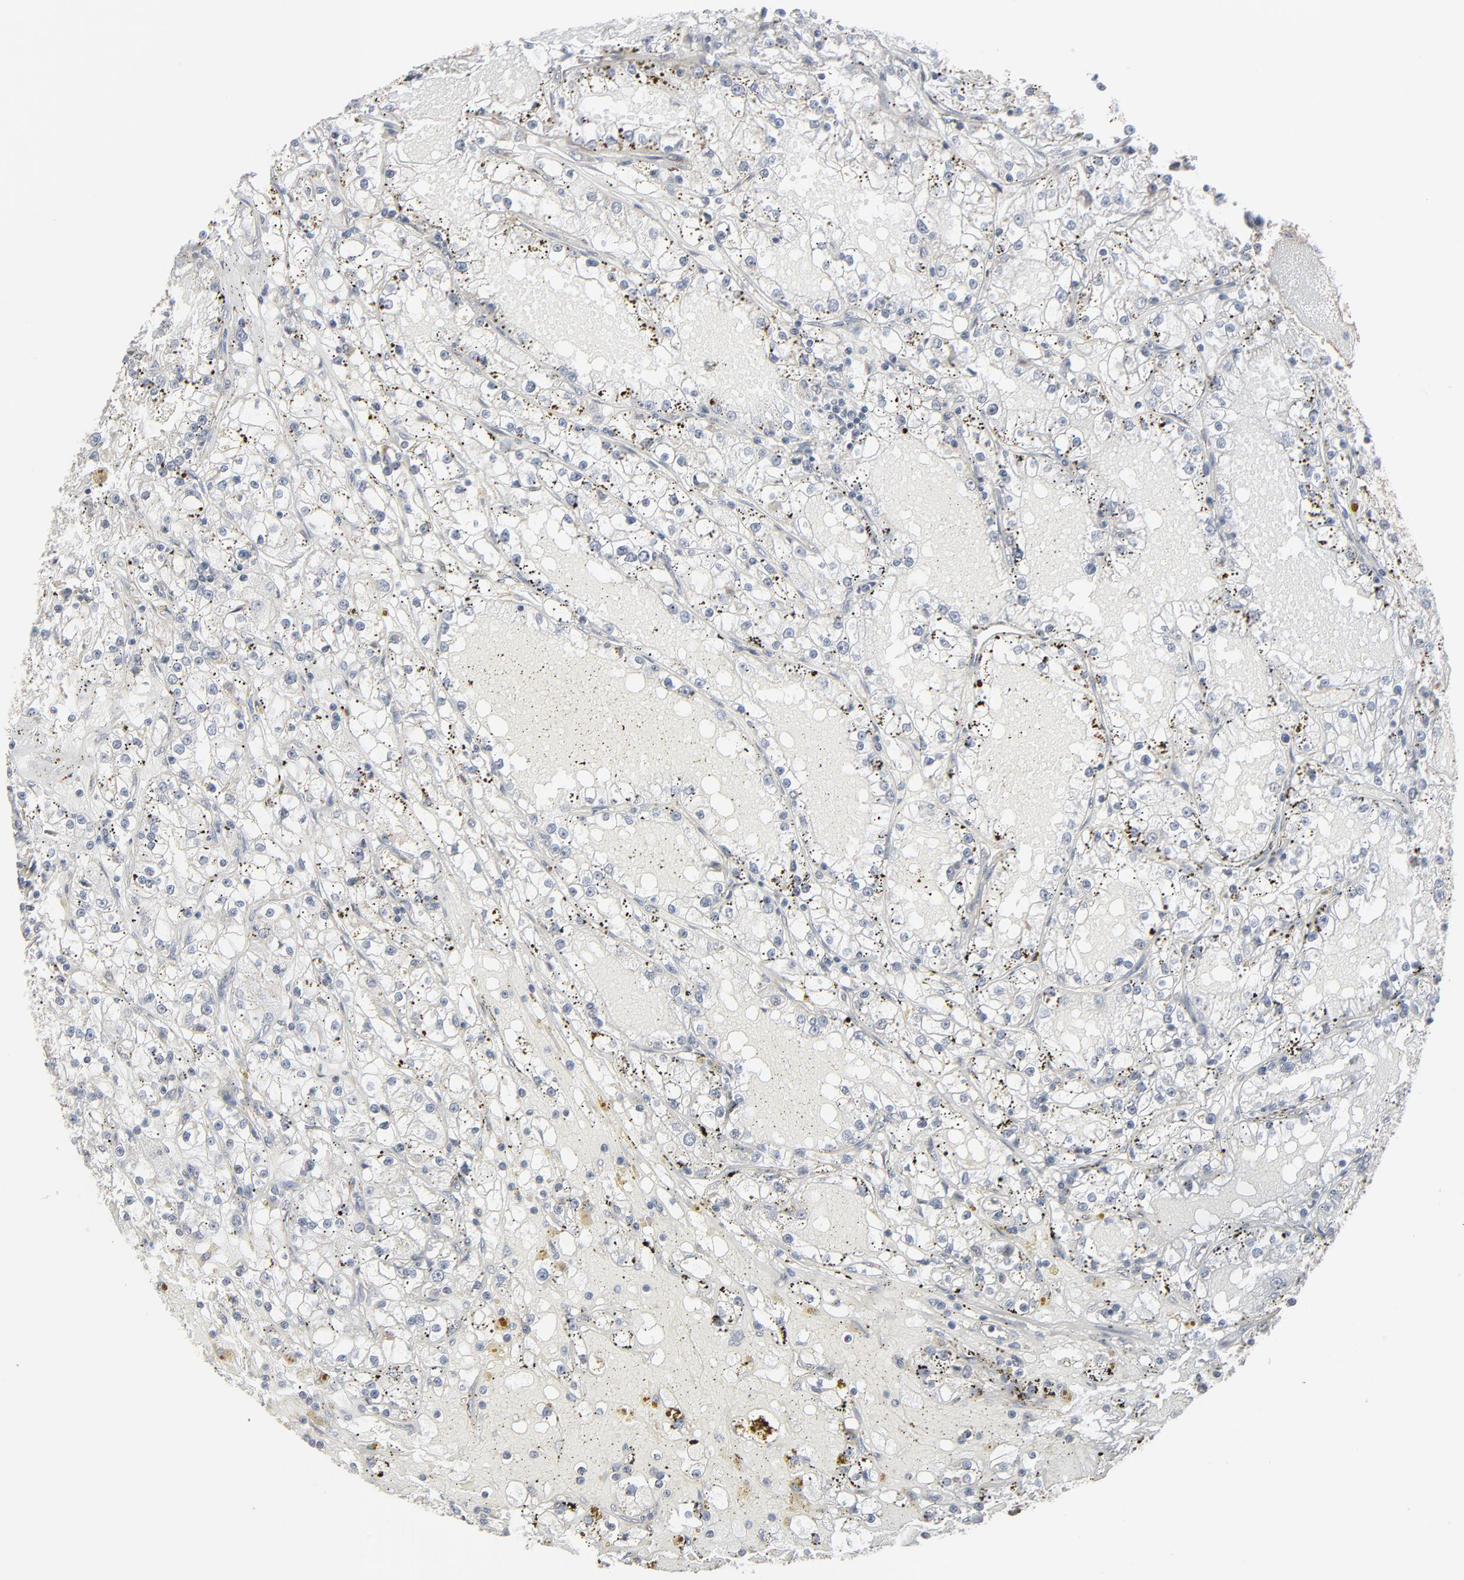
{"staining": {"intensity": "weak", "quantity": "25%-75%", "location": "cytoplasmic/membranous"}, "tissue": "renal cancer", "cell_type": "Tumor cells", "image_type": "cancer", "snomed": [{"axis": "morphology", "description": "Adenocarcinoma, NOS"}, {"axis": "topography", "description": "Kidney"}], "caption": "Renal cancer tissue reveals weak cytoplasmic/membranous expression in approximately 25%-75% of tumor cells", "gene": "CTNND1", "patient": {"sex": "male", "age": 56}}